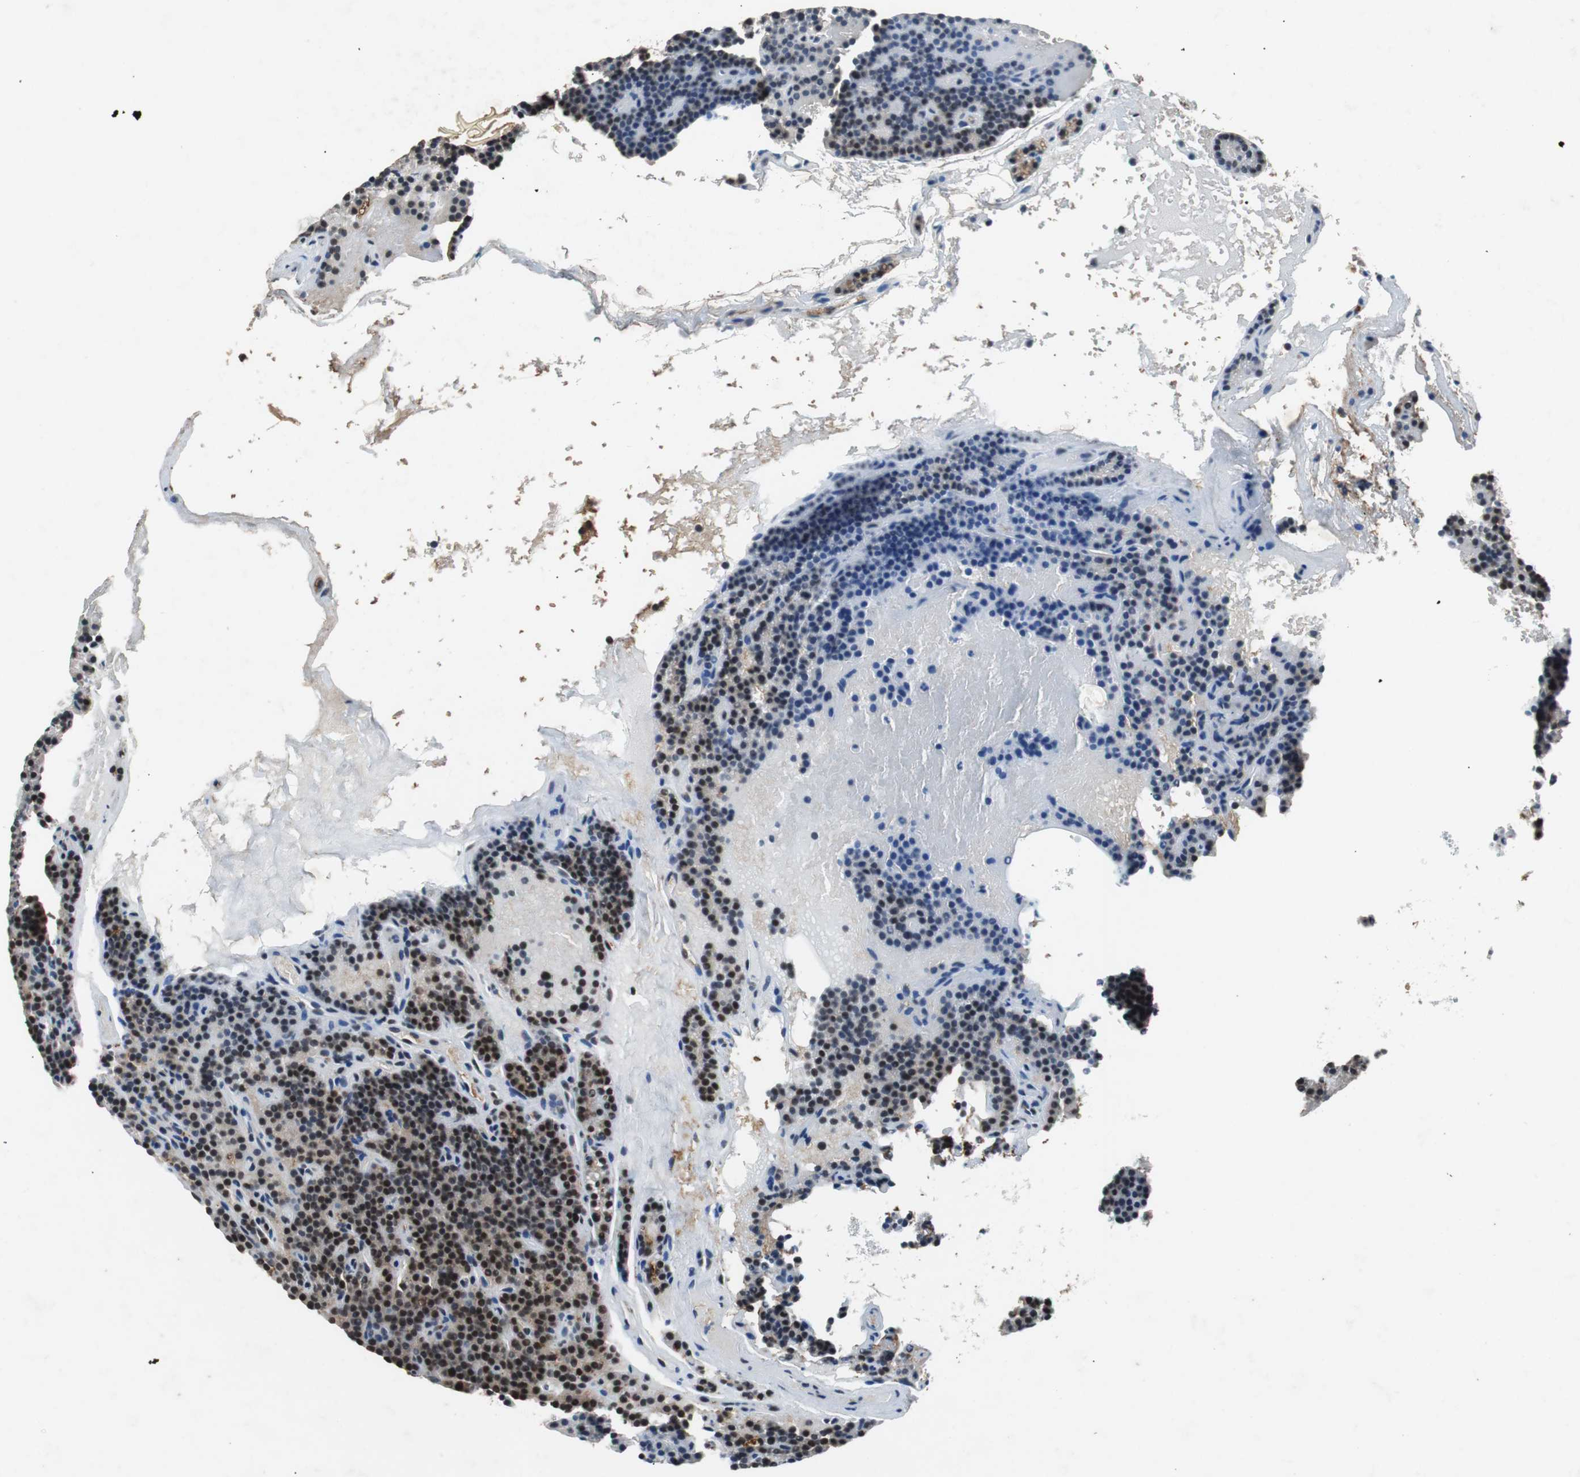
{"staining": {"intensity": "moderate", "quantity": "25%-75%", "location": "nuclear"}, "tissue": "parathyroid gland", "cell_type": "Glandular cells", "image_type": "normal", "snomed": [{"axis": "morphology", "description": "Normal tissue, NOS"}, {"axis": "topography", "description": "Parathyroid gland"}], "caption": "IHC (DAB (3,3'-diaminobenzidine)) staining of benign human parathyroid gland demonstrates moderate nuclear protein staining in about 25%-75% of glandular cells.", "gene": "USP28", "patient": {"sex": "male", "age": 66}}